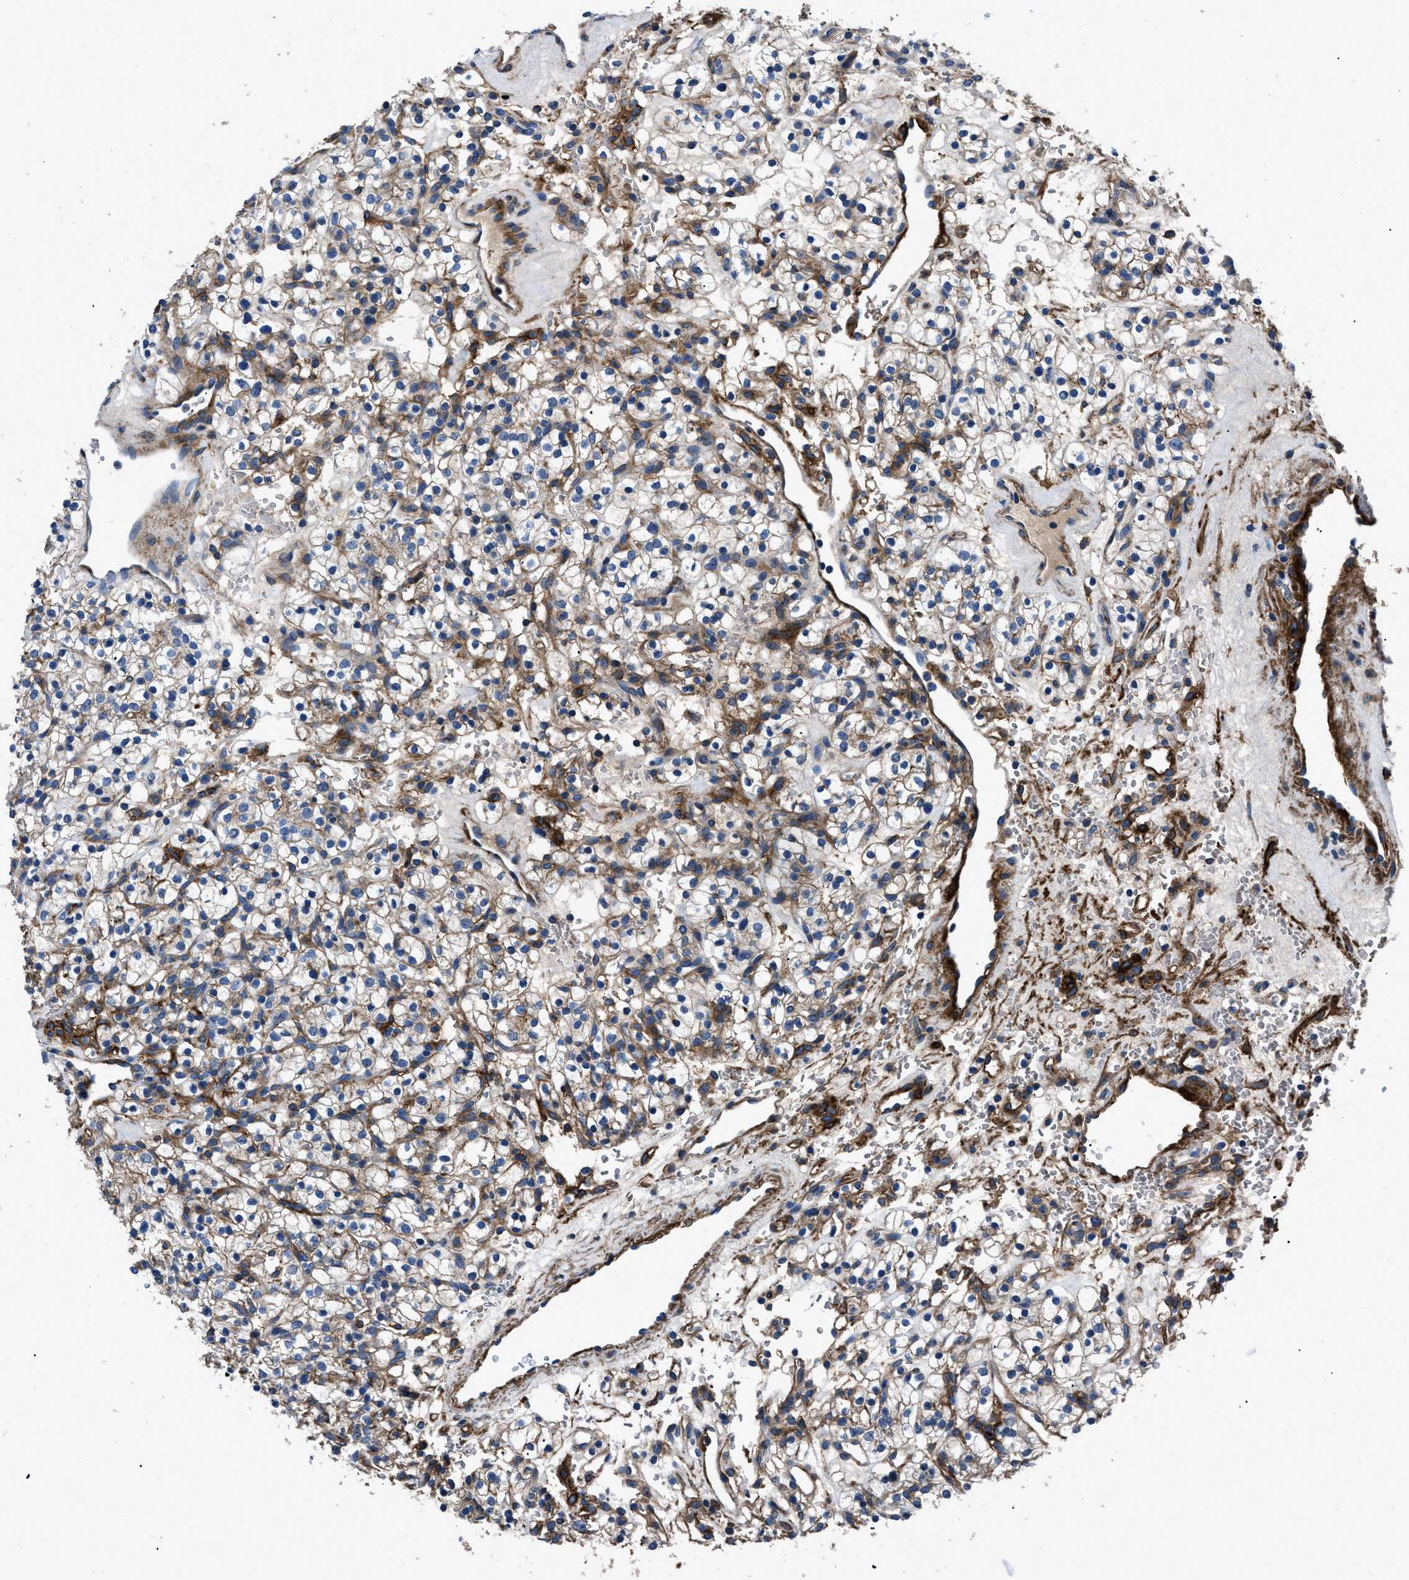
{"staining": {"intensity": "negative", "quantity": "none", "location": "none"}, "tissue": "renal cancer", "cell_type": "Tumor cells", "image_type": "cancer", "snomed": [{"axis": "morphology", "description": "Adenocarcinoma, NOS"}, {"axis": "topography", "description": "Kidney"}], "caption": "Image shows no protein positivity in tumor cells of renal cancer (adenocarcinoma) tissue. Brightfield microscopy of immunohistochemistry stained with DAB (3,3'-diaminobenzidine) (brown) and hematoxylin (blue), captured at high magnification.", "gene": "CD276", "patient": {"sex": "female", "age": 57}}